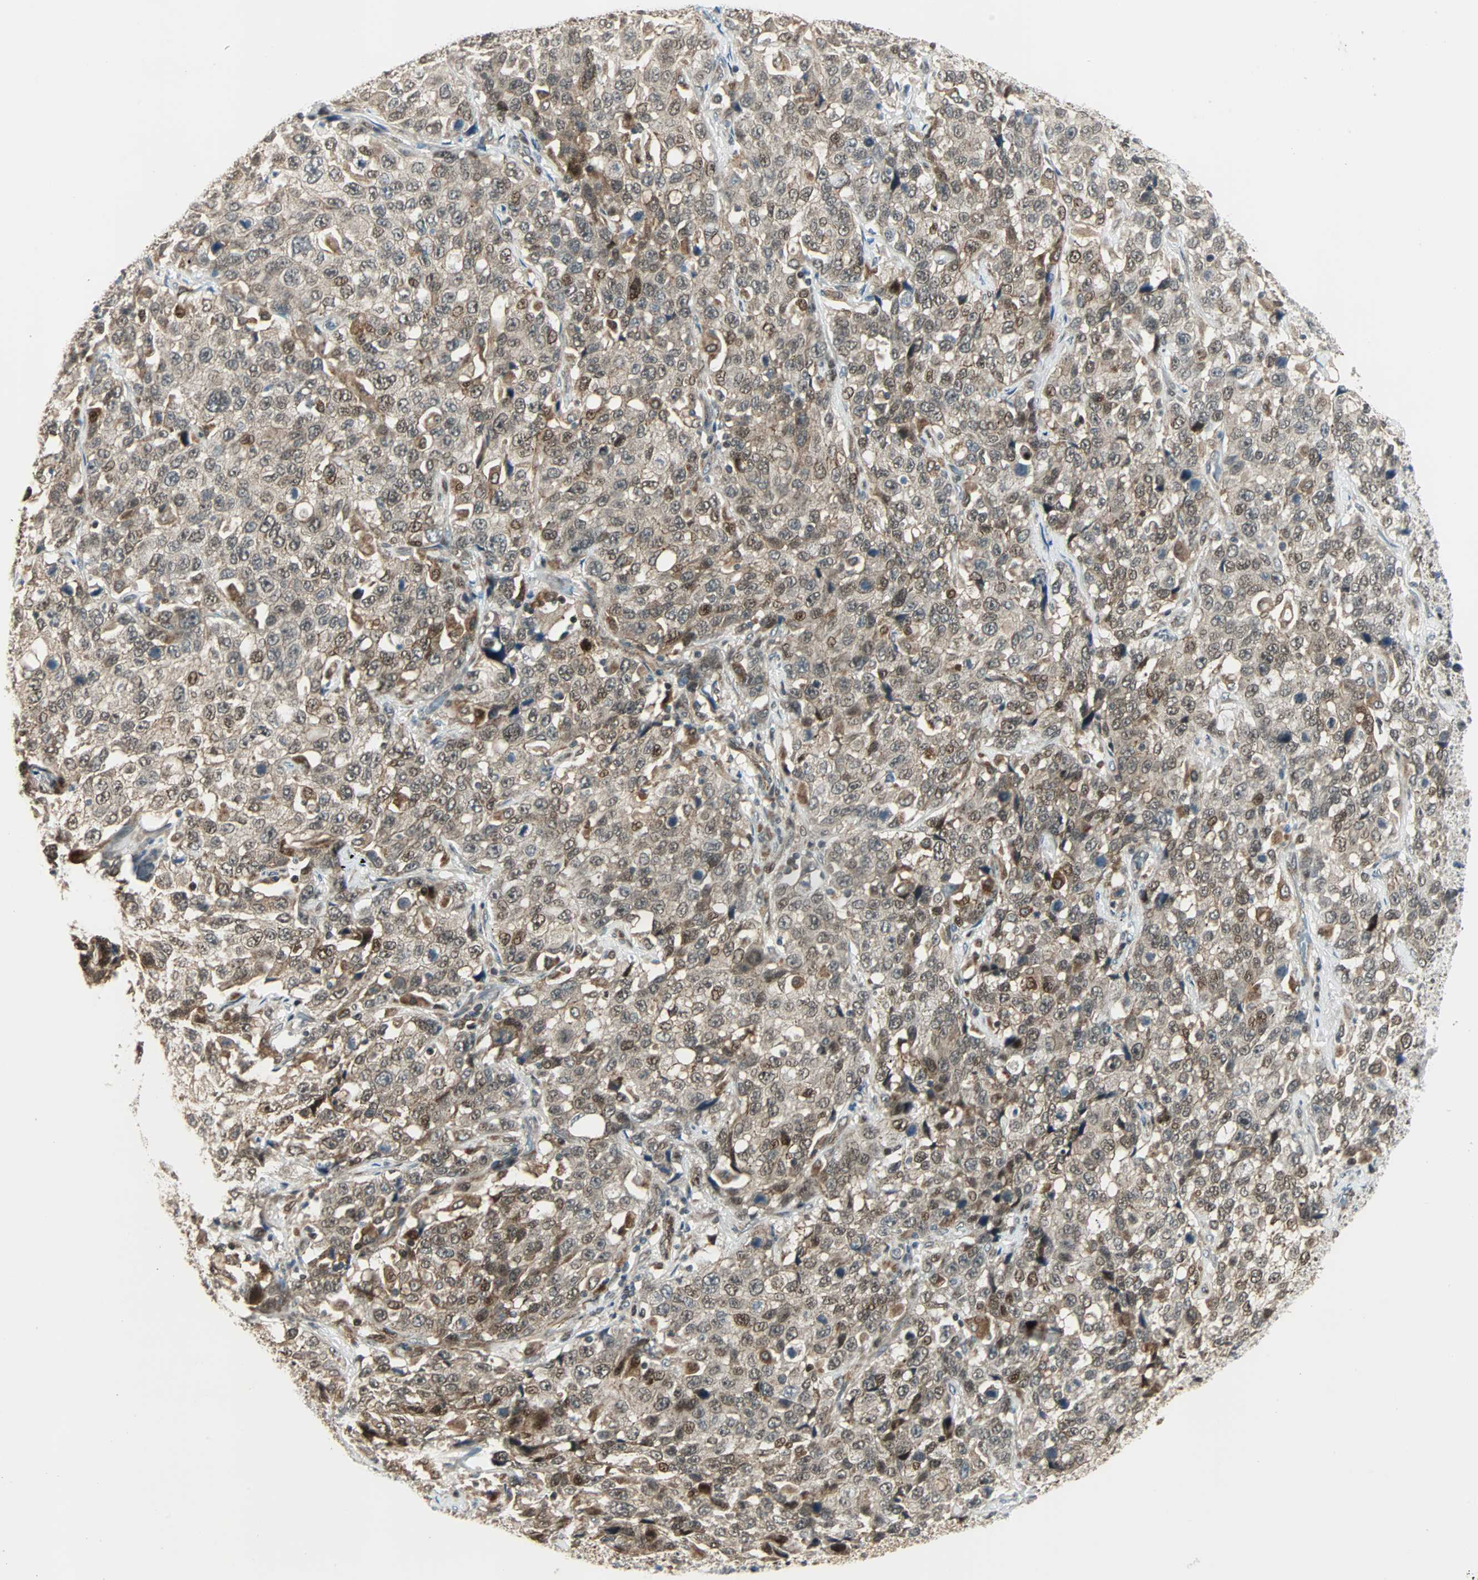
{"staining": {"intensity": "moderate", "quantity": ">75%", "location": "cytoplasmic/membranous,nuclear"}, "tissue": "stomach cancer", "cell_type": "Tumor cells", "image_type": "cancer", "snomed": [{"axis": "morphology", "description": "Normal tissue, NOS"}, {"axis": "morphology", "description": "Adenocarcinoma, NOS"}, {"axis": "topography", "description": "Stomach"}], "caption": "Protein analysis of stomach cancer (adenocarcinoma) tissue exhibits moderate cytoplasmic/membranous and nuclear staining in approximately >75% of tumor cells.", "gene": "CBX4", "patient": {"sex": "male", "age": 48}}